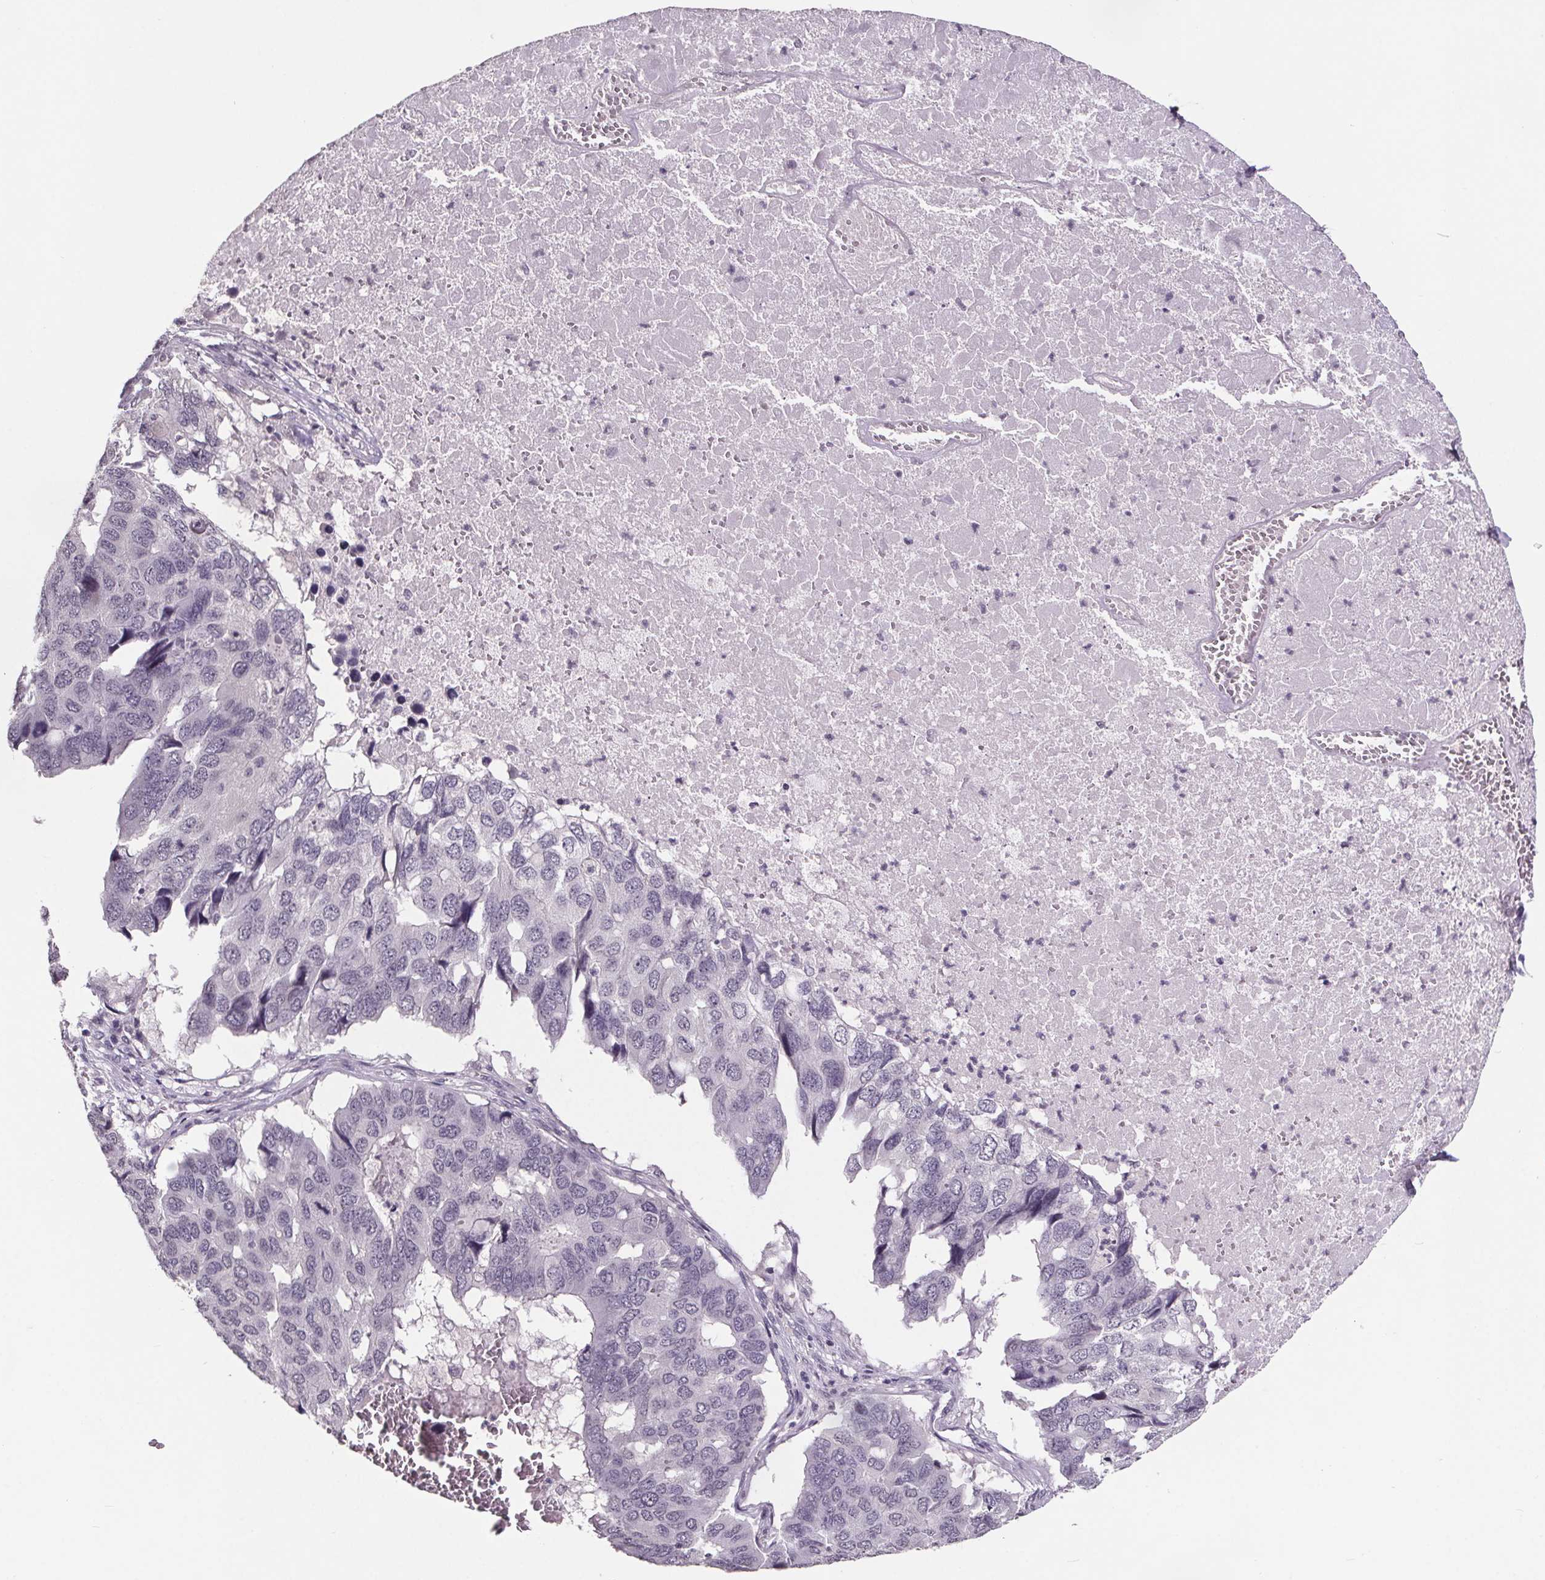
{"staining": {"intensity": "negative", "quantity": "none", "location": "none"}, "tissue": "pancreatic cancer", "cell_type": "Tumor cells", "image_type": "cancer", "snomed": [{"axis": "morphology", "description": "Adenocarcinoma, NOS"}, {"axis": "topography", "description": "Pancreas"}], "caption": "Pancreatic cancer (adenocarcinoma) was stained to show a protein in brown. There is no significant staining in tumor cells.", "gene": "NKX6-1", "patient": {"sex": "male", "age": 50}}